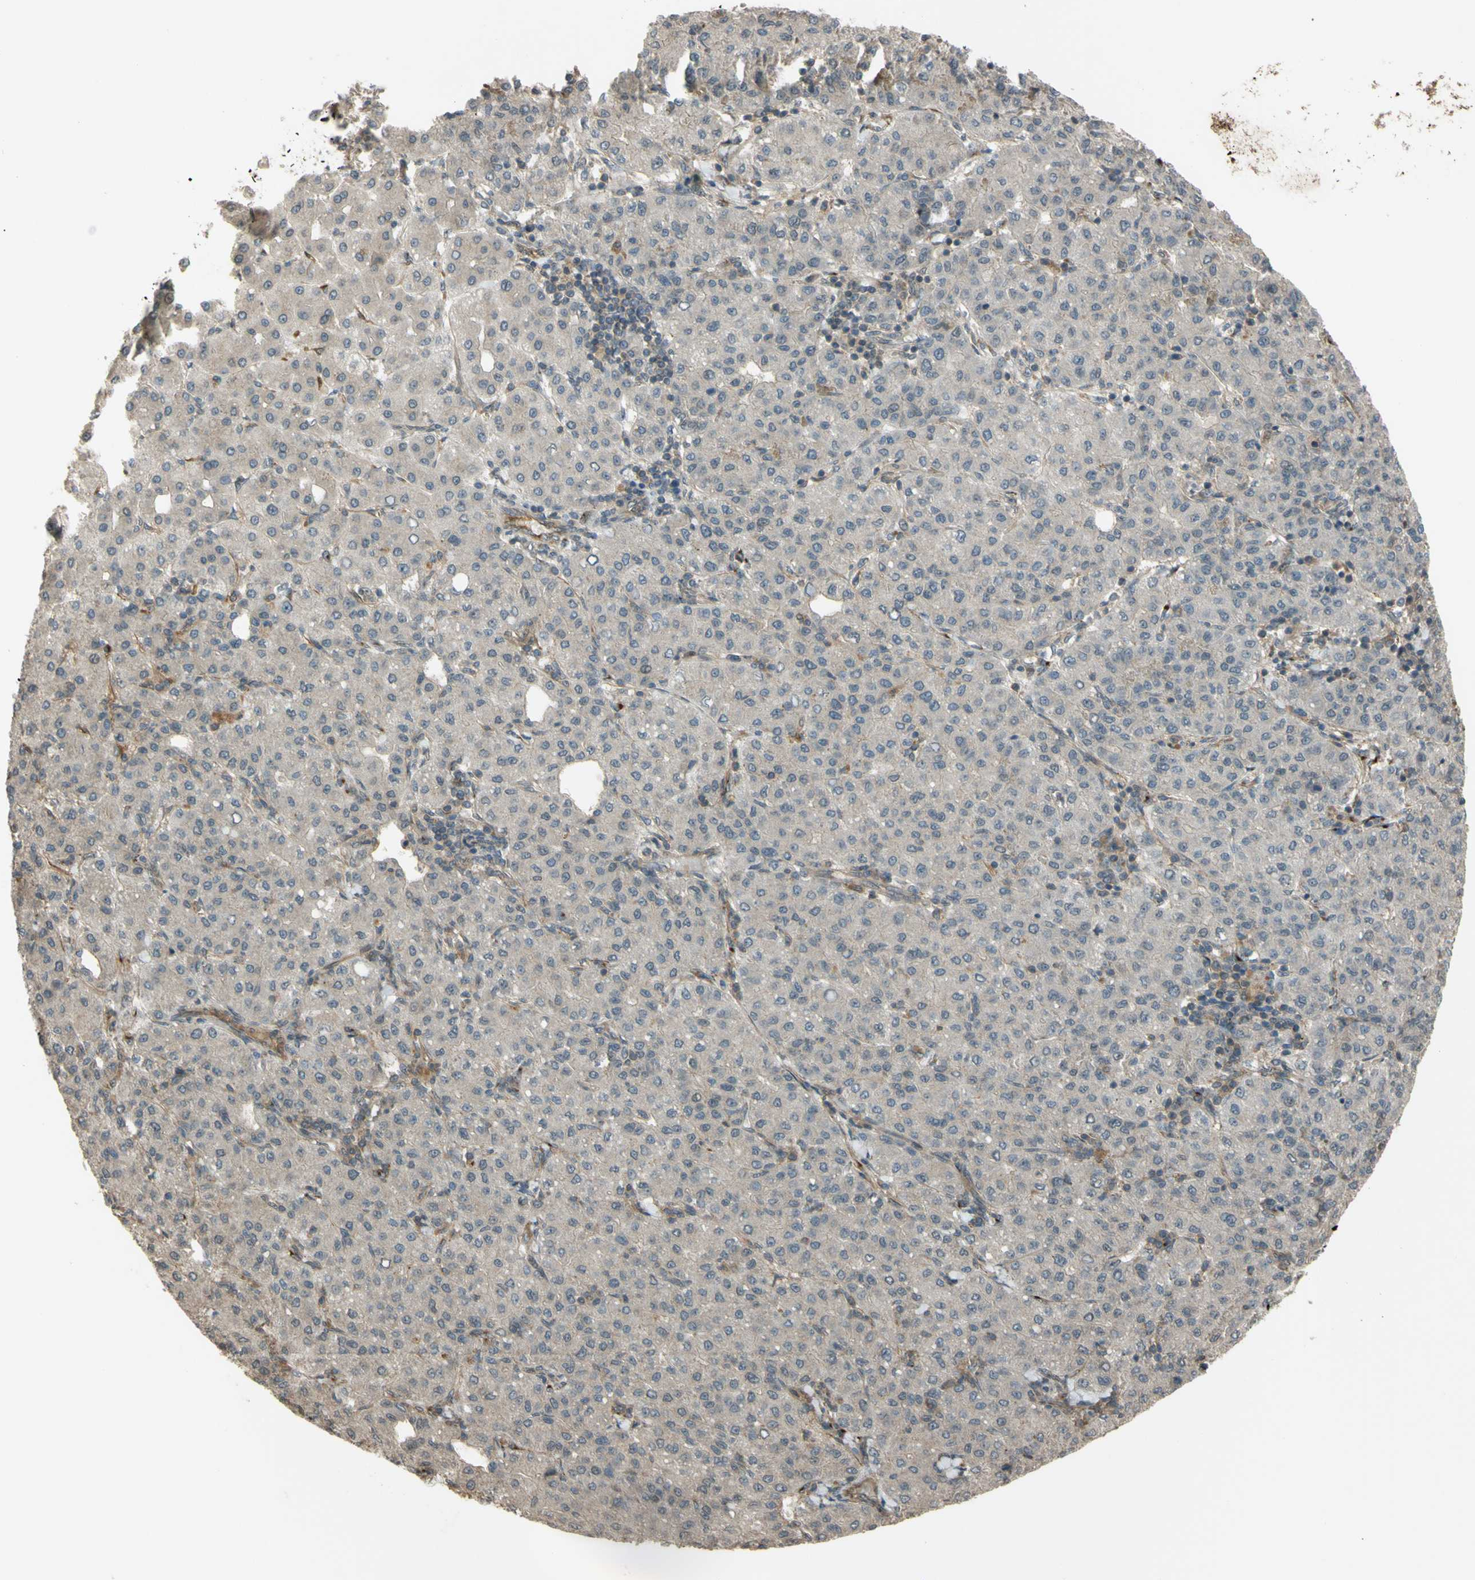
{"staining": {"intensity": "negative", "quantity": "none", "location": "none"}, "tissue": "liver cancer", "cell_type": "Tumor cells", "image_type": "cancer", "snomed": [{"axis": "morphology", "description": "Carcinoma, Hepatocellular, NOS"}, {"axis": "topography", "description": "Liver"}], "caption": "This micrograph is of liver hepatocellular carcinoma stained with immunohistochemistry (IHC) to label a protein in brown with the nuclei are counter-stained blue. There is no staining in tumor cells.", "gene": "FLII", "patient": {"sex": "male", "age": 65}}